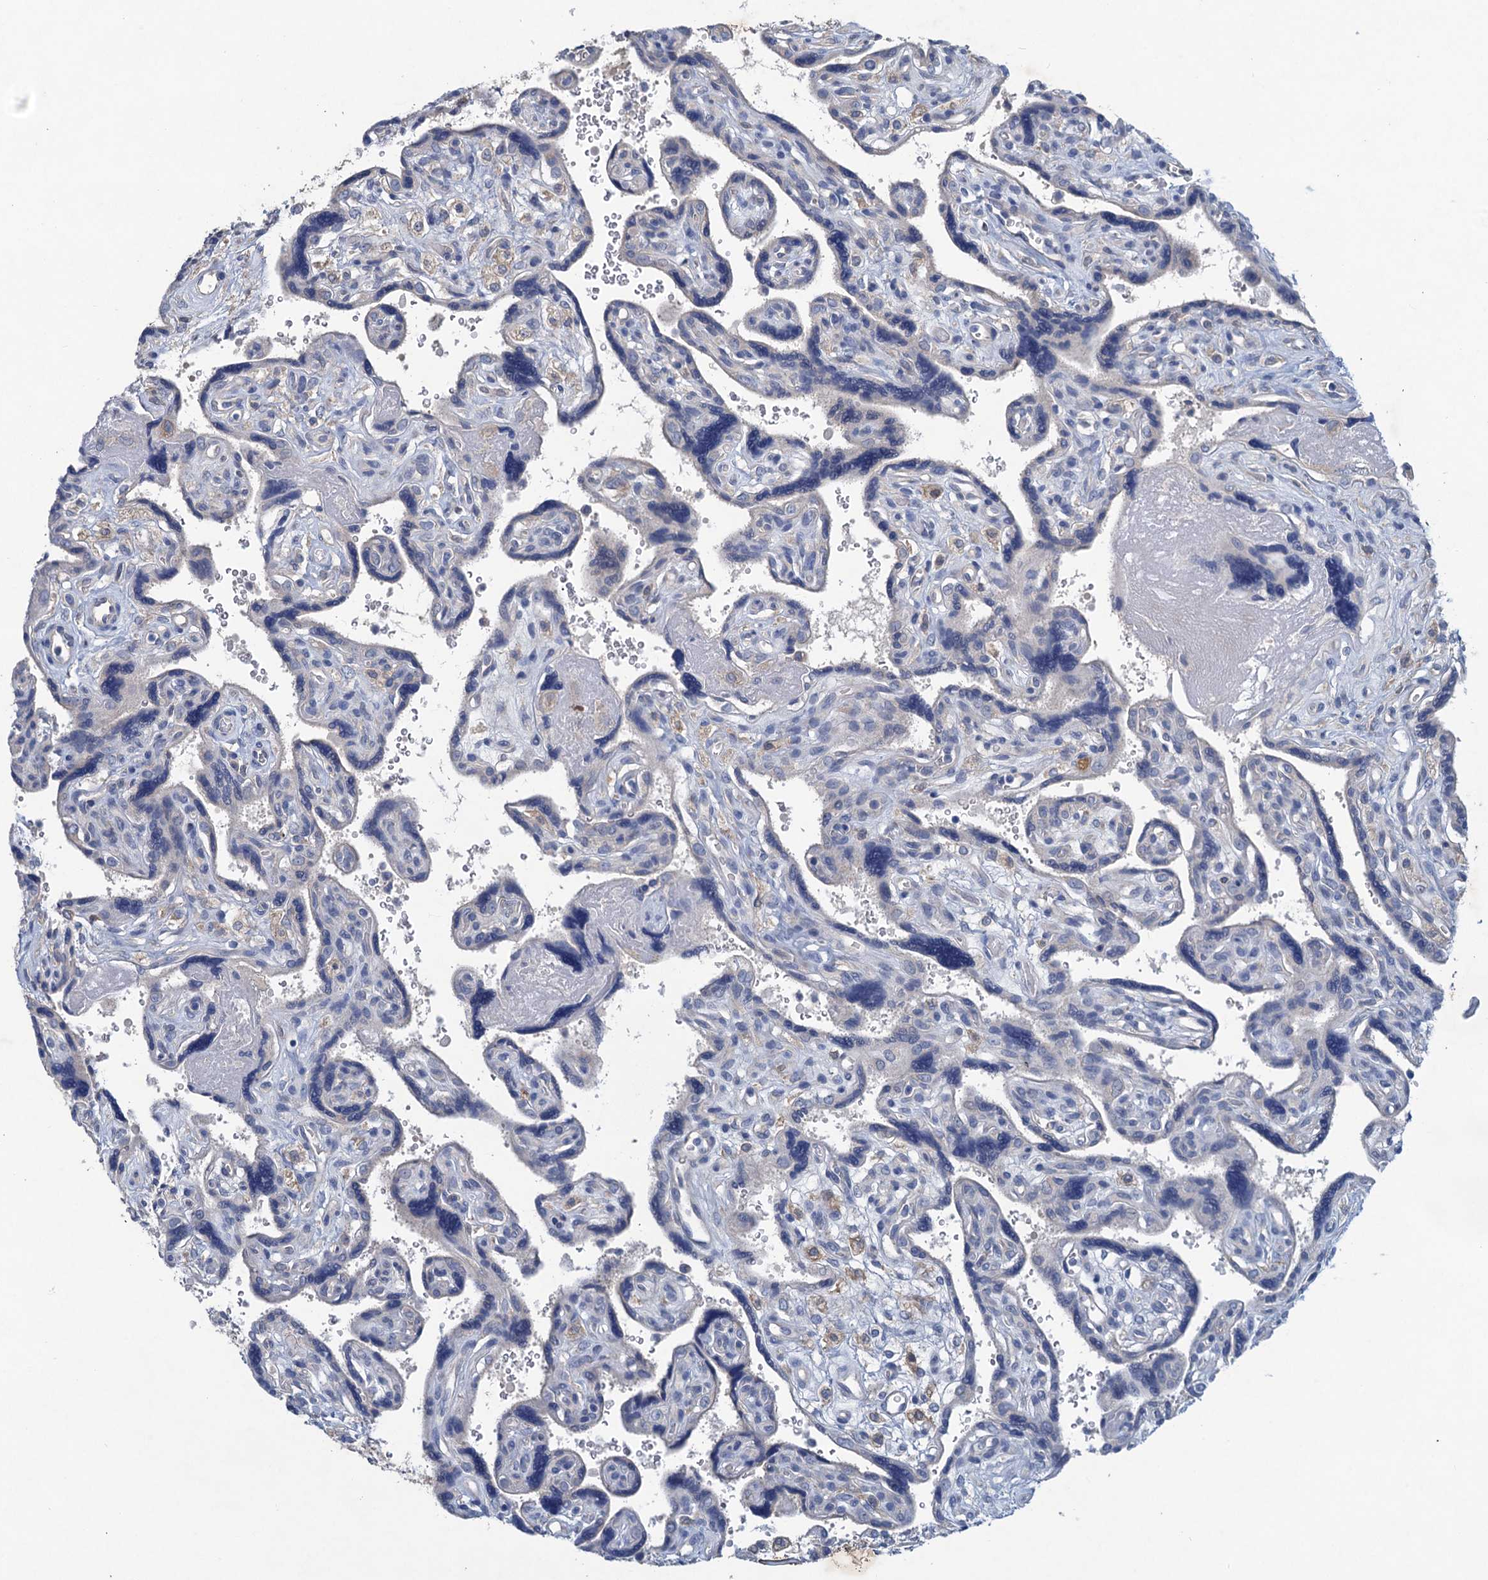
{"staining": {"intensity": "negative", "quantity": "none", "location": "none"}, "tissue": "placenta", "cell_type": "Decidual cells", "image_type": "normal", "snomed": [{"axis": "morphology", "description": "Normal tissue, NOS"}, {"axis": "topography", "description": "Placenta"}], "caption": "High power microscopy micrograph of an IHC photomicrograph of unremarkable placenta, revealing no significant expression in decidual cells.", "gene": "RTKN2", "patient": {"sex": "female", "age": 39}}